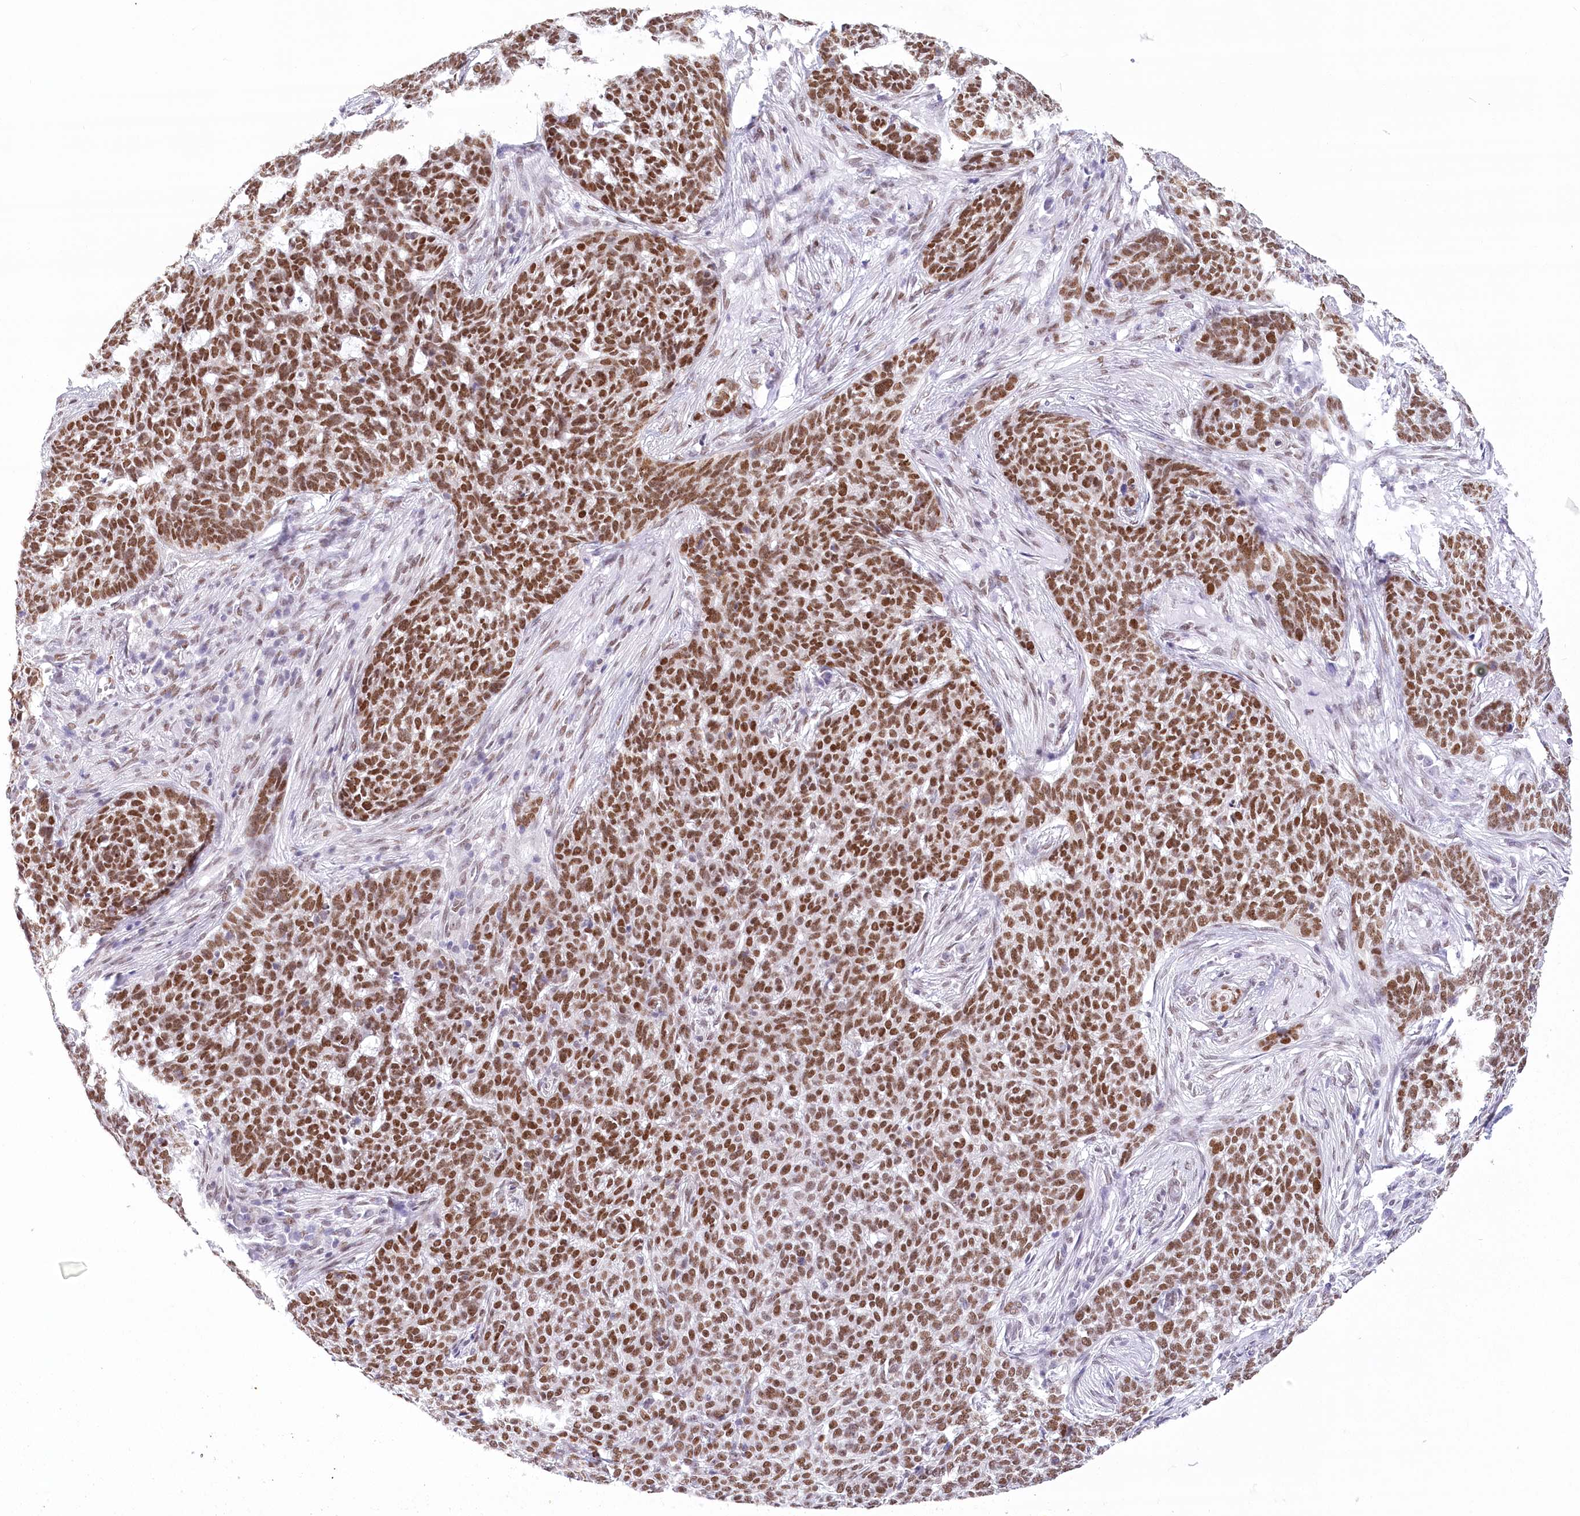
{"staining": {"intensity": "moderate", "quantity": ">75%", "location": "nuclear"}, "tissue": "skin cancer", "cell_type": "Tumor cells", "image_type": "cancer", "snomed": [{"axis": "morphology", "description": "Basal cell carcinoma"}, {"axis": "topography", "description": "Skin"}], "caption": "A micrograph showing moderate nuclear positivity in approximately >75% of tumor cells in basal cell carcinoma (skin), as visualized by brown immunohistochemical staining.", "gene": "HNRNPA0", "patient": {"sex": "male", "age": 85}}